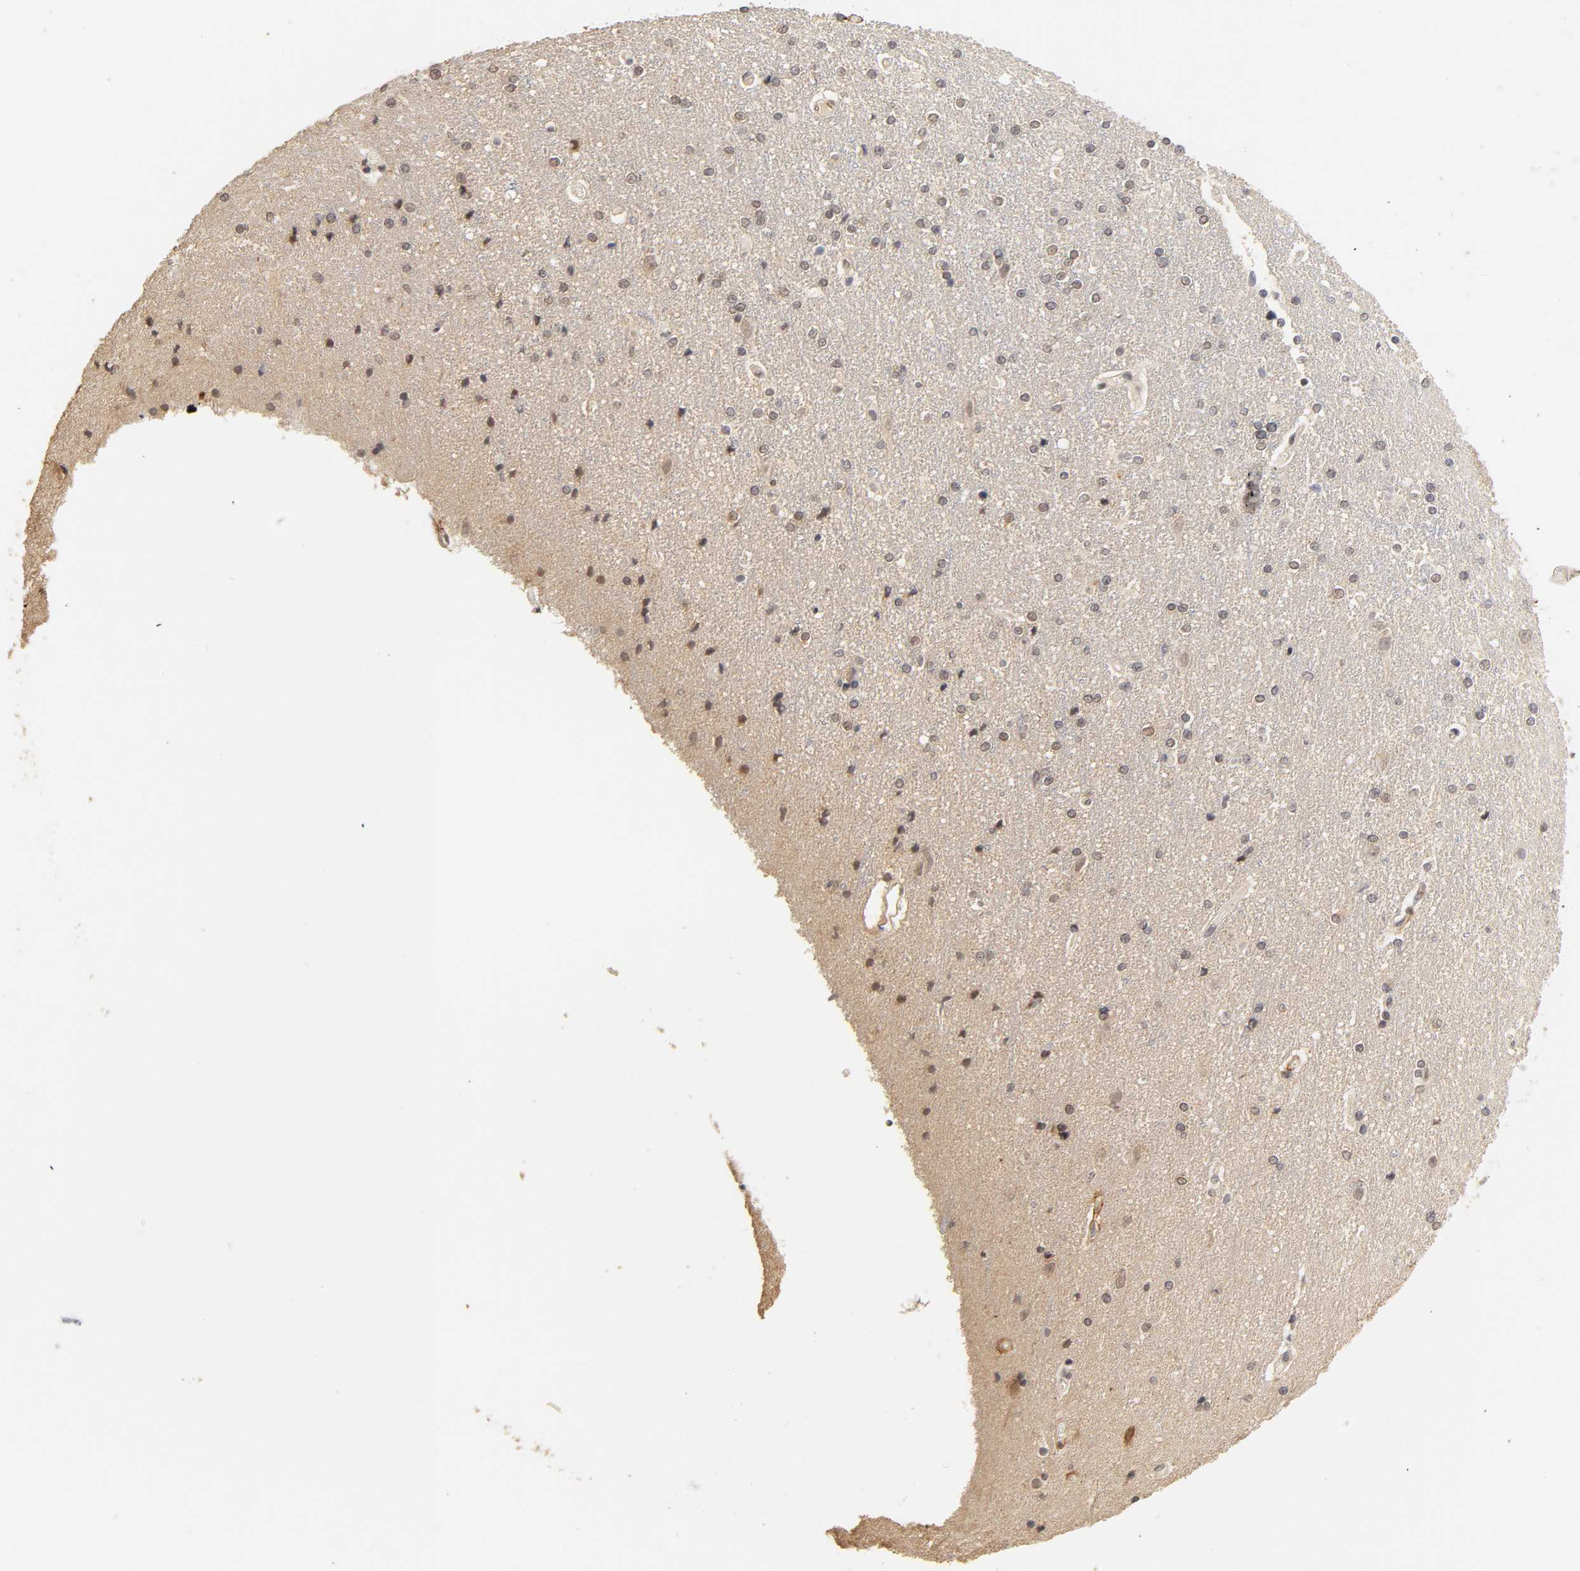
{"staining": {"intensity": "negative", "quantity": "none", "location": "none"}, "tissue": "caudate", "cell_type": "Glial cells", "image_type": "normal", "snomed": [{"axis": "morphology", "description": "Normal tissue, NOS"}, {"axis": "topography", "description": "Lateral ventricle wall"}], "caption": "Histopathology image shows no protein staining in glial cells of normal caudate. (DAB (3,3'-diaminobenzidine) immunohistochemistry (IHC), high magnification).", "gene": "LAMB1", "patient": {"sex": "female", "age": 54}}